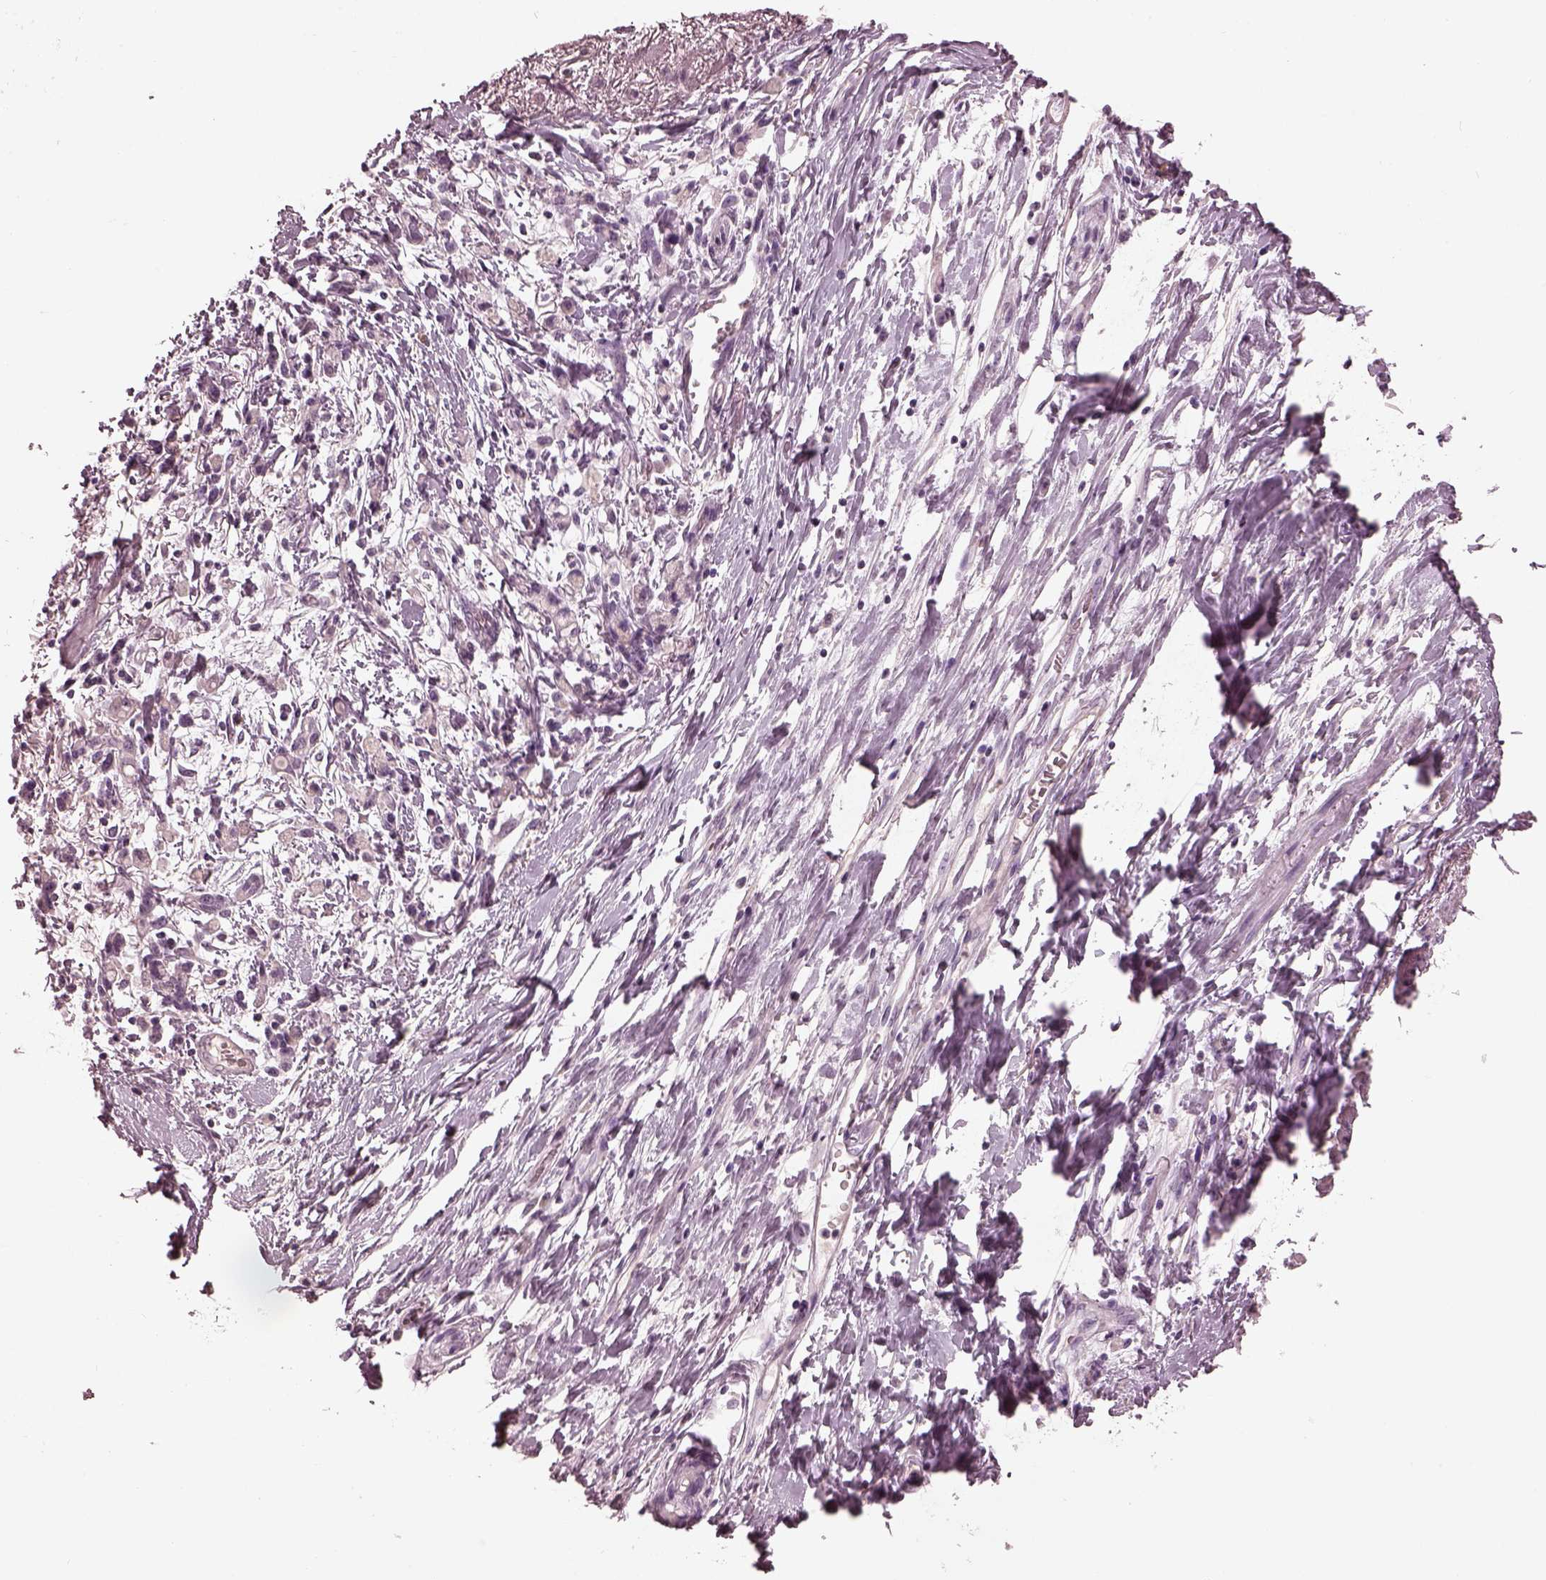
{"staining": {"intensity": "negative", "quantity": "none", "location": "none"}, "tissue": "stomach cancer", "cell_type": "Tumor cells", "image_type": "cancer", "snomed": [{"axis": "morphology", "description": "Adenocarcinoma, NOS"}, {"axis": "topography", "description": "Stomach"}], "caption": "Stomach cancer (adenocarcinoma) stained for a protein using immunohistochemistry displays no staining tumor cells.", "gene": "MIA", "patient": {"sex": "female", "age": 84}}